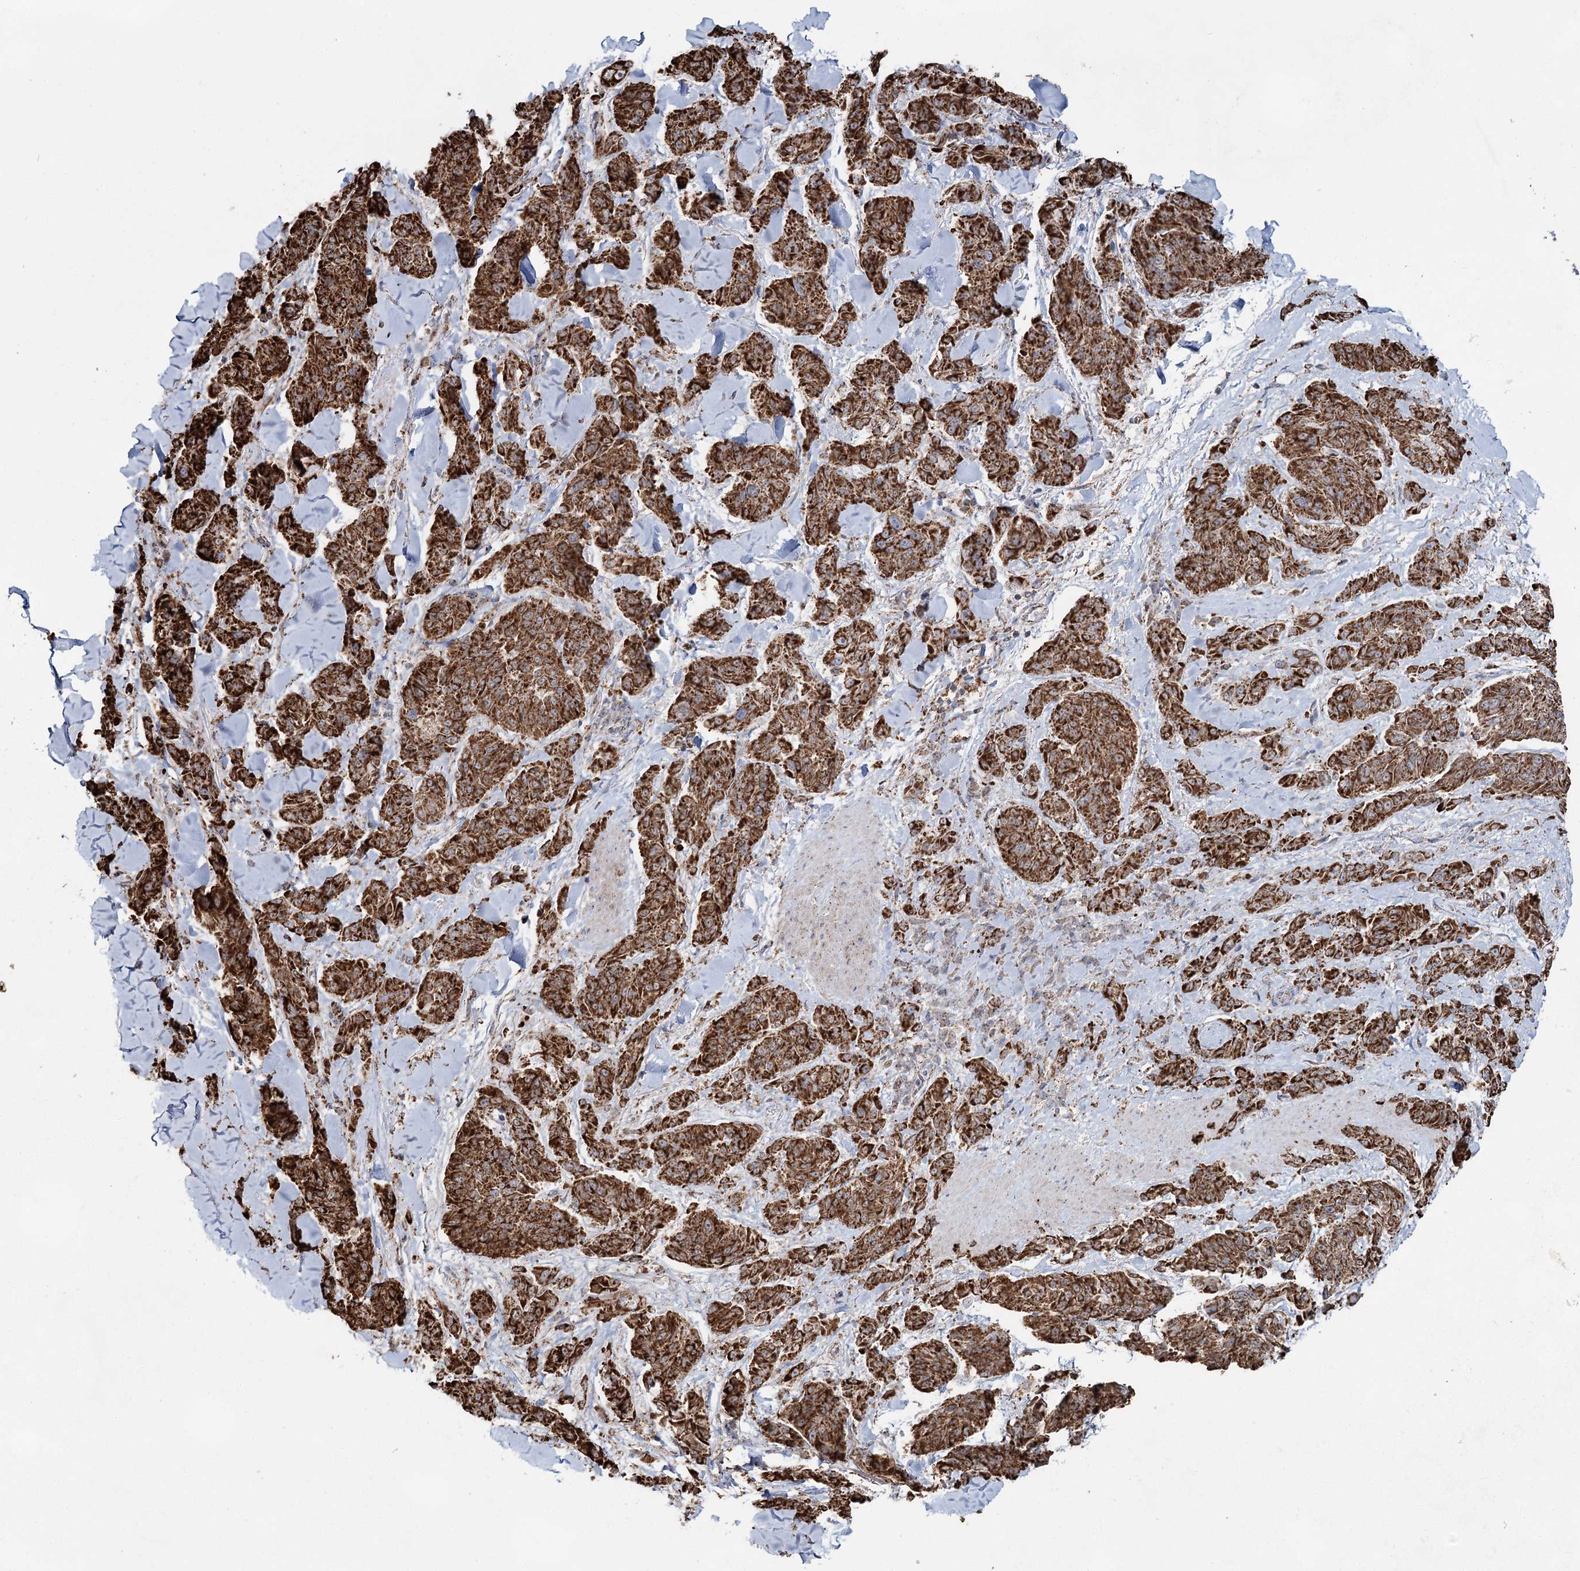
{"staining": {"intensity": "strong", "quantity": ">75%", "location": "cytoplasmic/membranous"}, "tissue": "melanoma", "cell_type": "Tumor cells", "image_type": "cancer", "snomed": [{"axis": "morphology", "description": "Malignant melanoma, NOS"}, {"axis": "topography", "description": "Skin"}], "caption": "DAB immunohistochemical staining of melanoma shows strong cytoplasmic/membranous protein expression in approximately >75% of tumor cells.", "gene": "CWF19L1", "patient": {"sex": "male", "age": 53}}